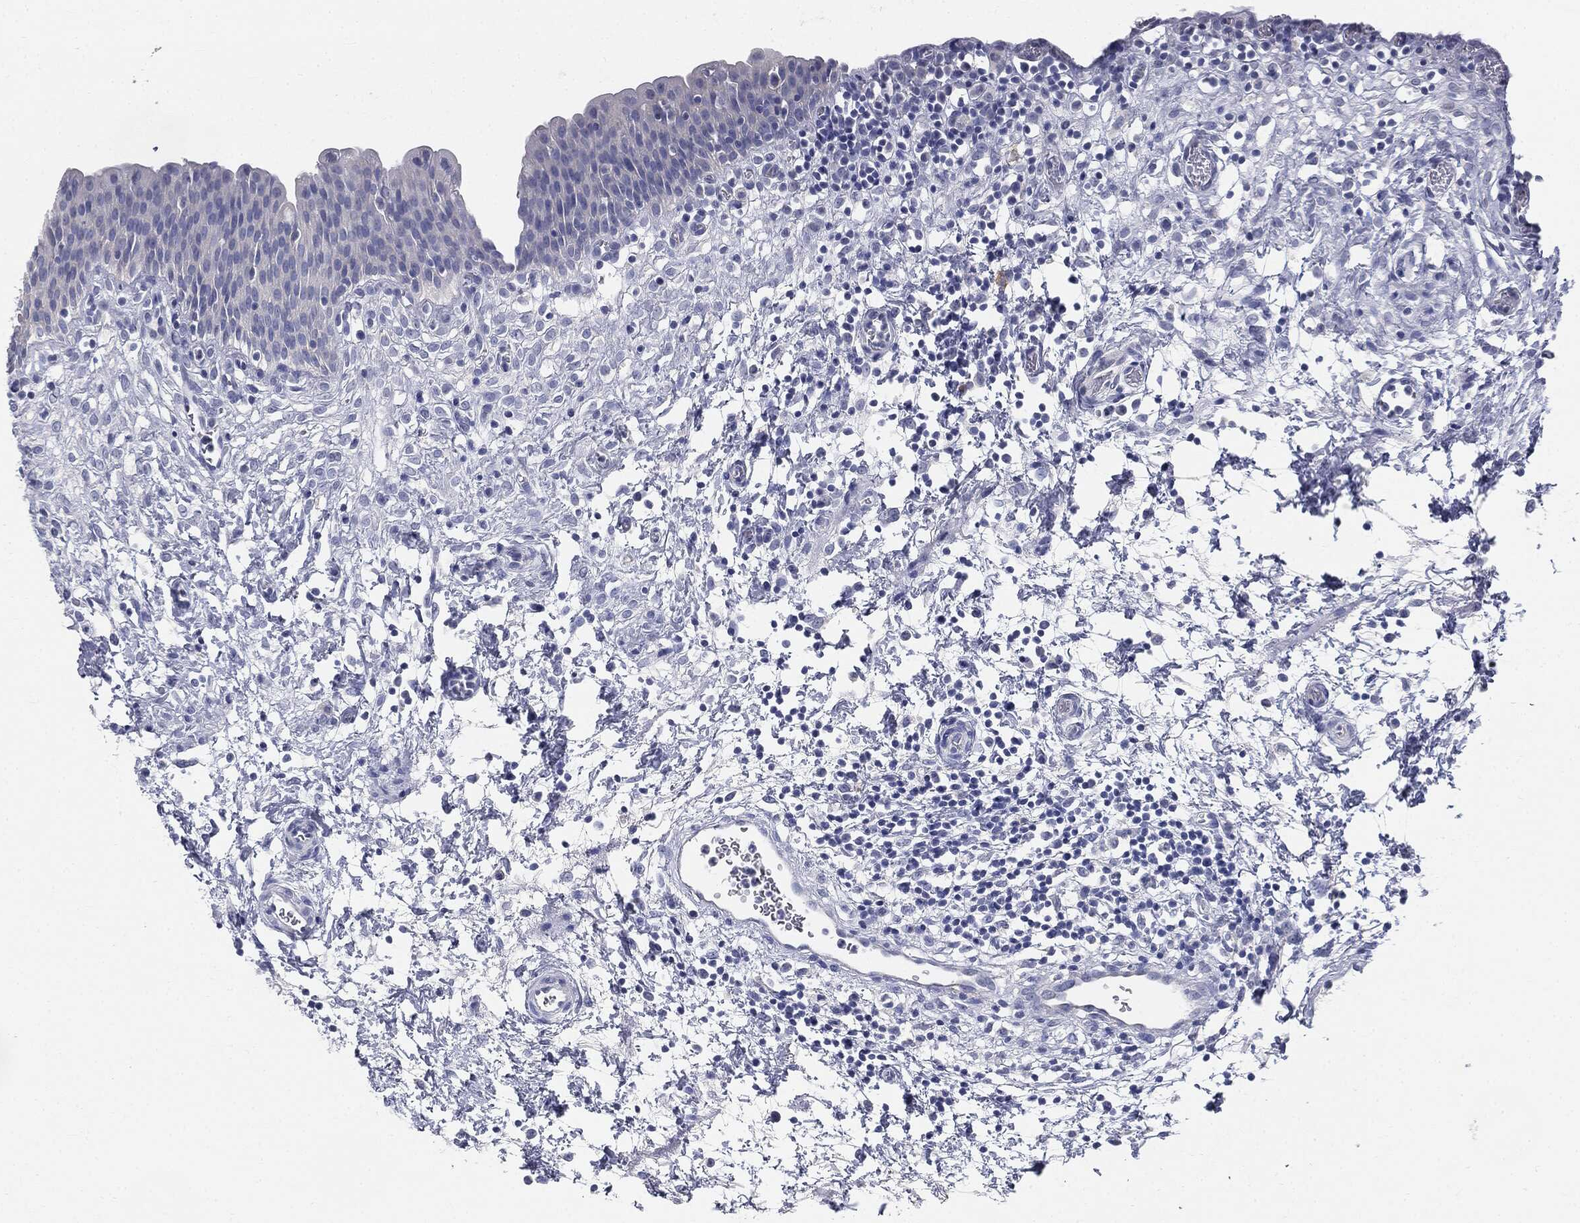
{"staining": {"intensity": "negative", "quantity": "none", "location": "none"}, "tissue": "urinary bladder", "cell_type": "Urothelial cells", "image_type": "normal", "snomed": [{"axis": "morphology", "description": "Normal tissue, NOS"}, {"axis": "topography", "description": "Urinary bladder"}], "caption": "Benign urinary bladder was stained to show a protein in brown. There is no significant expression in urothelial cells. Brightfield microscopy of immunohistochemistry (IHC) stained with DAB (3,3'-diaminobenzidine) (brown) and hematoxylin (blue), captured at high magnification.", "gene": "CUZD1", "patient": {"sex": "male", "age": 37}}